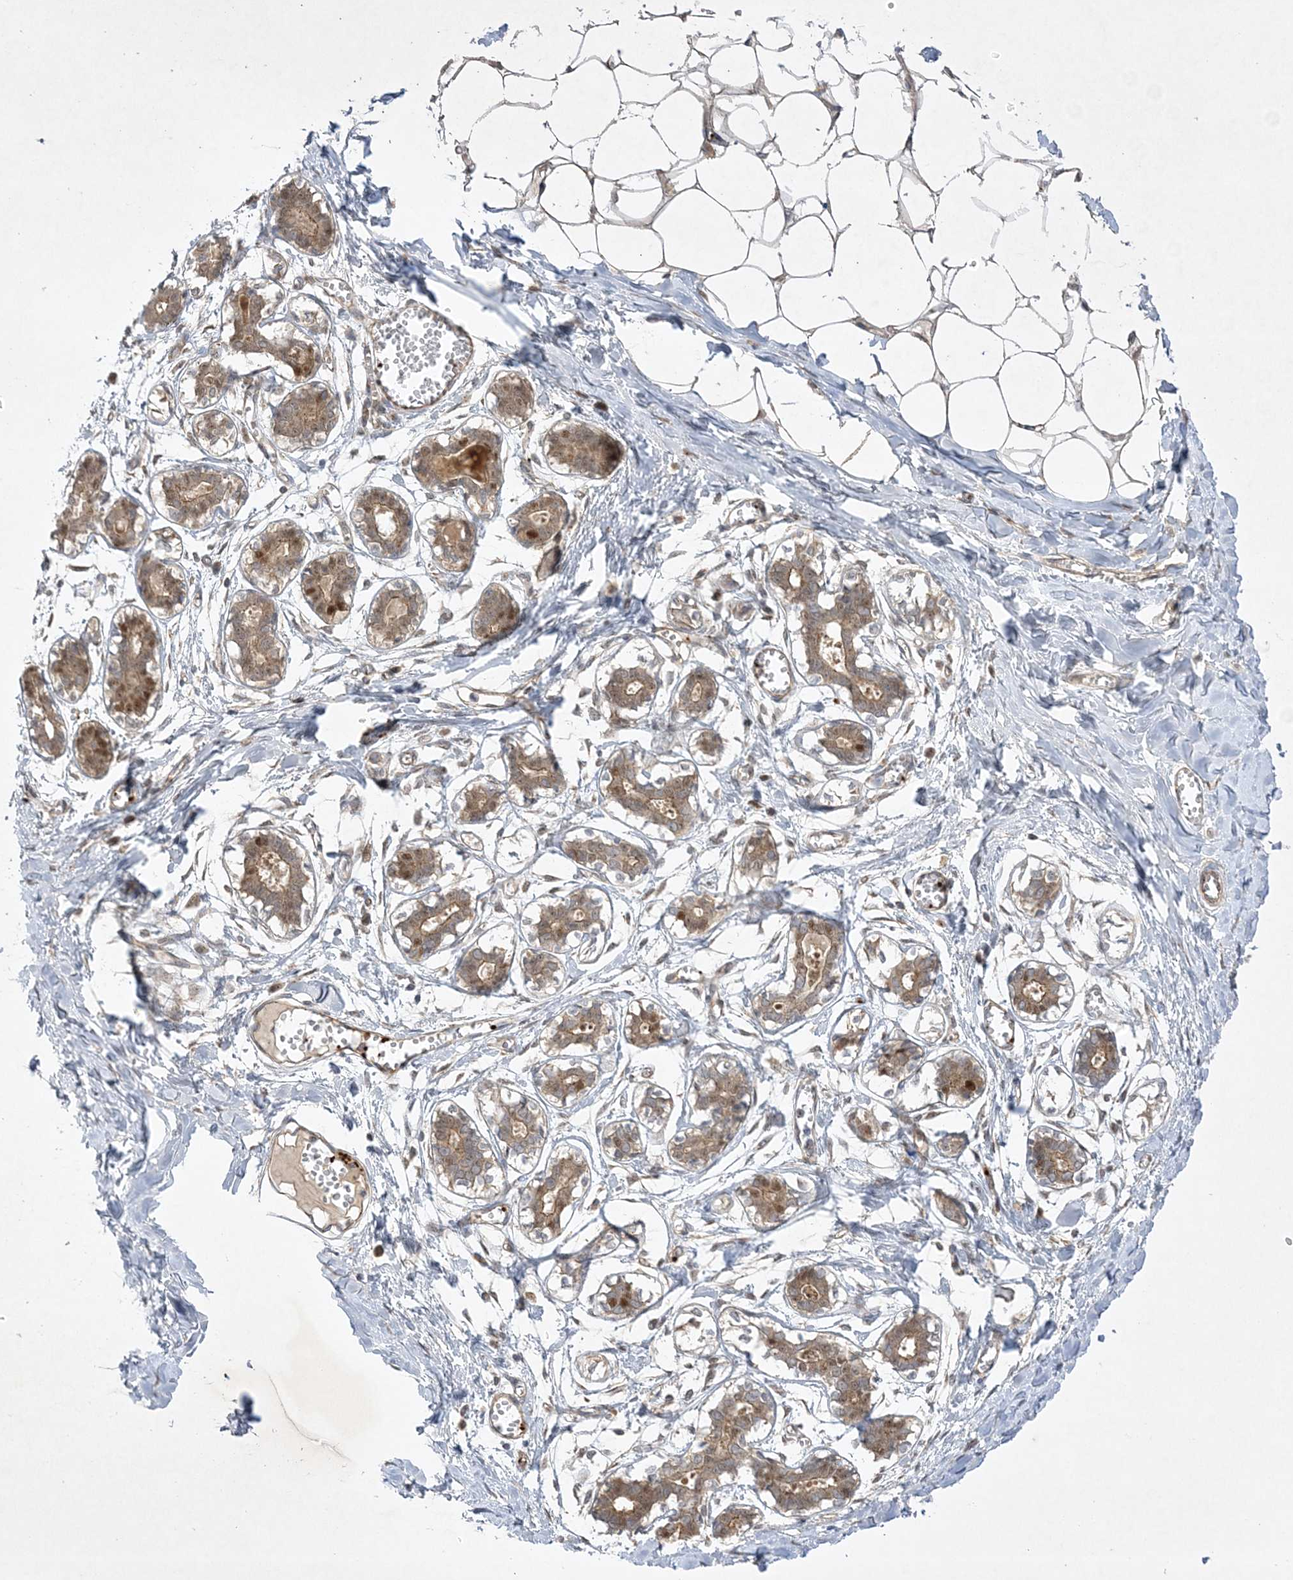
{"staining": {"intensity": "weak", "quantity": "25%-75%", "location": "cytoplasmic/membranous"}, "tissue": "breast", "cell_type": "Adipocytes", "image_type": "normal", "snomed": [{"axis": "morphology", "description": "Normal tissue, NOS"}, {"axis": "topography", "description": "Breast"}], "caption": "Brown immunohistochemical staining in unremarkable human breast demonstrates weak cytoplasmic/membranous expression in approximately 25%-75% of adipocytes. The protein of interest is stained brown, and the nuclei are stained in blue (DAB IHC with brightfield microscopy, high magnification).", "gene": "NAF1", "patient": {"sex": "female", "age": 27}}